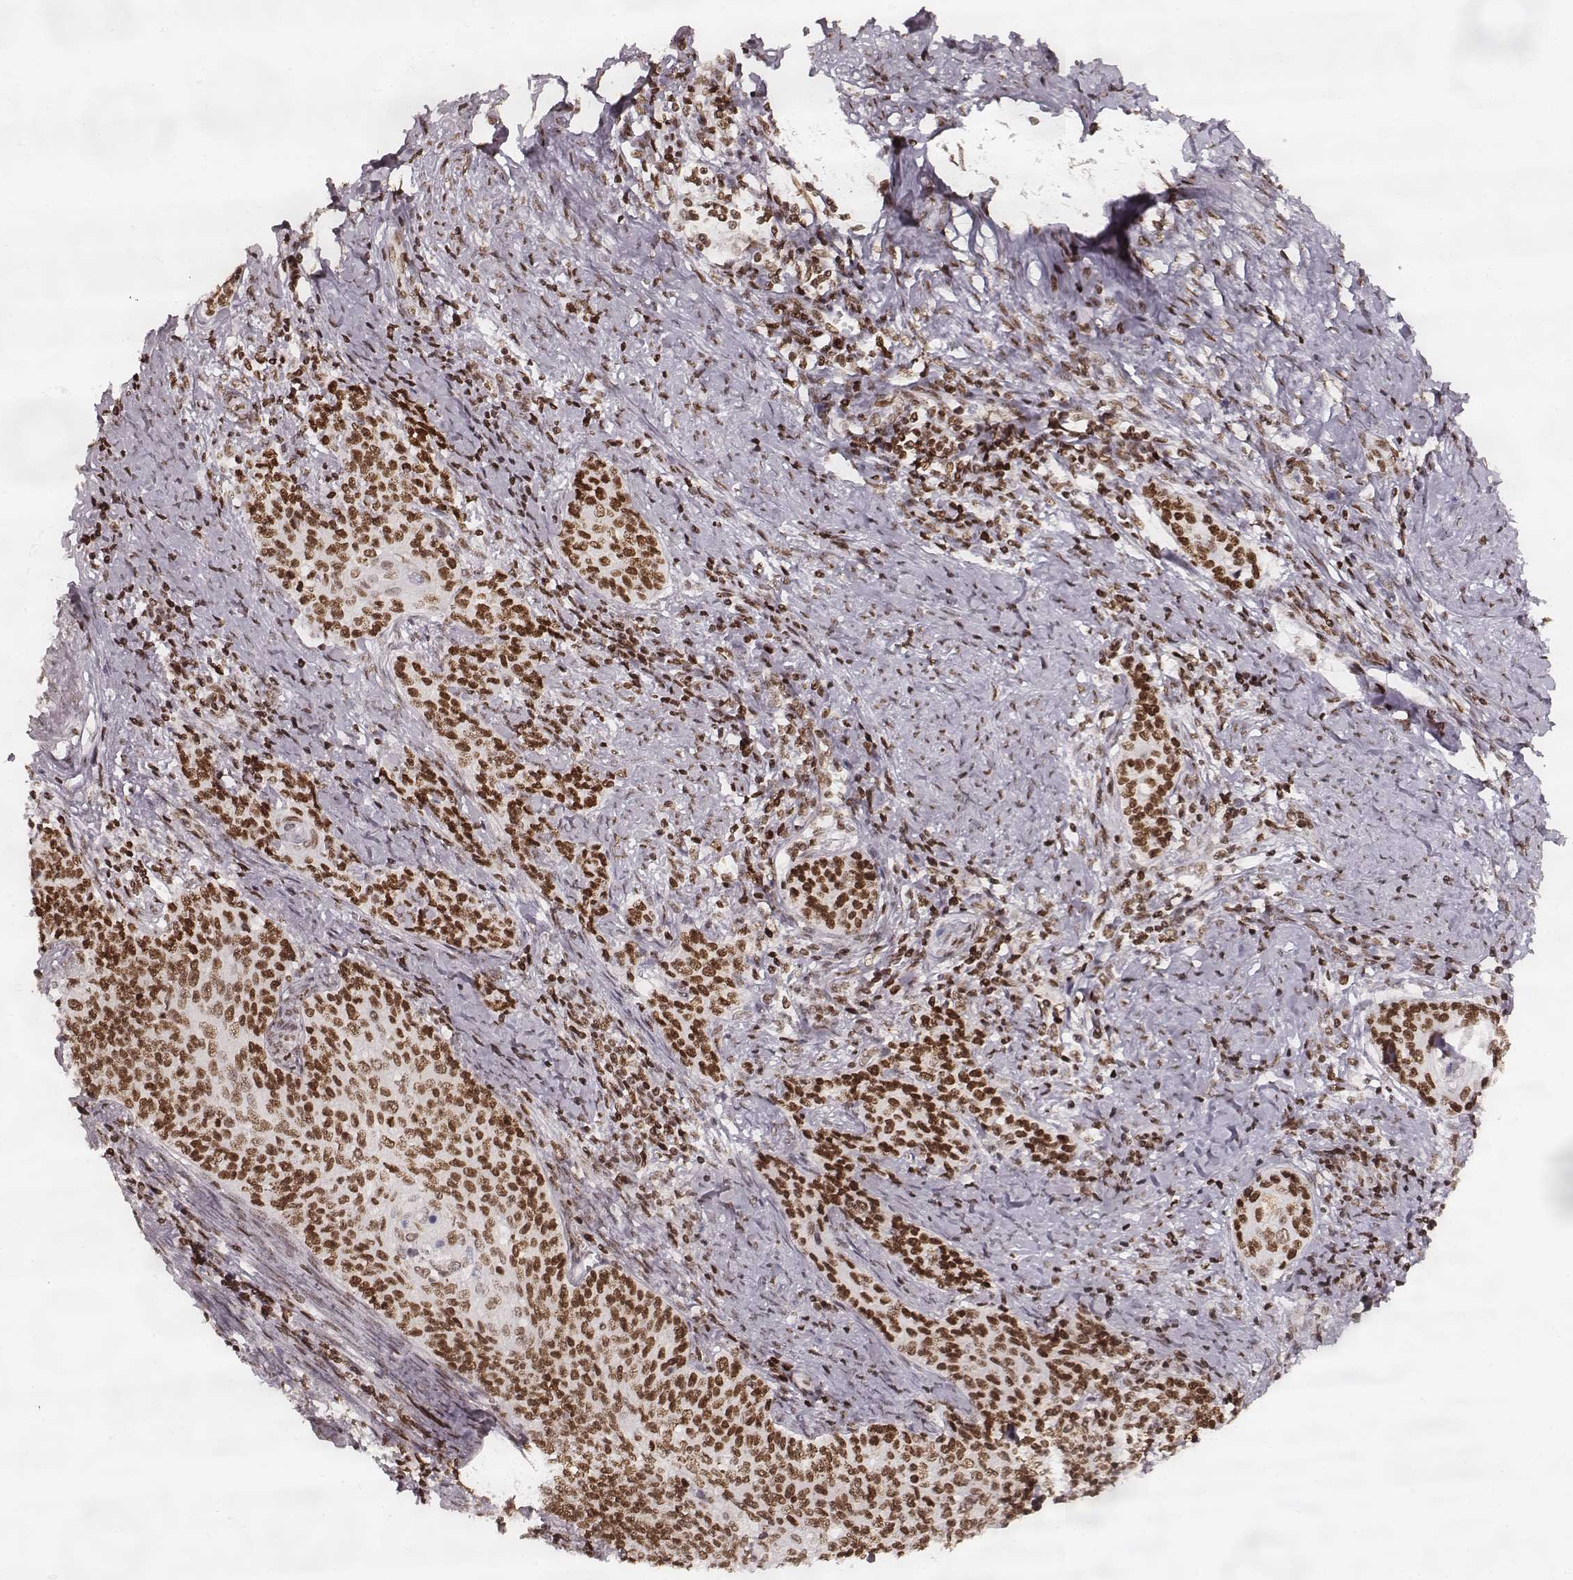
{"staining": {"intensity": "strong", "quantity": ">75%", "location": "nuclear"}, "tissue": "cervical cancer", "cell_type": "Tumor cells", "image_type": "cancer", "snomed": [{"axis": "morphology", "description": "Squamous cell carcinoma, NOS"}, {"axis": "topography", "description": "Cervix"}], "caption": "Protein expression analysis of human cervical cancer (squamous cell carcinoma) reveals strong nuclear positivity in approximately >75% of tumor cells.", "gene": "PARP1", "patient": {"sex": "female", "age": 39}}